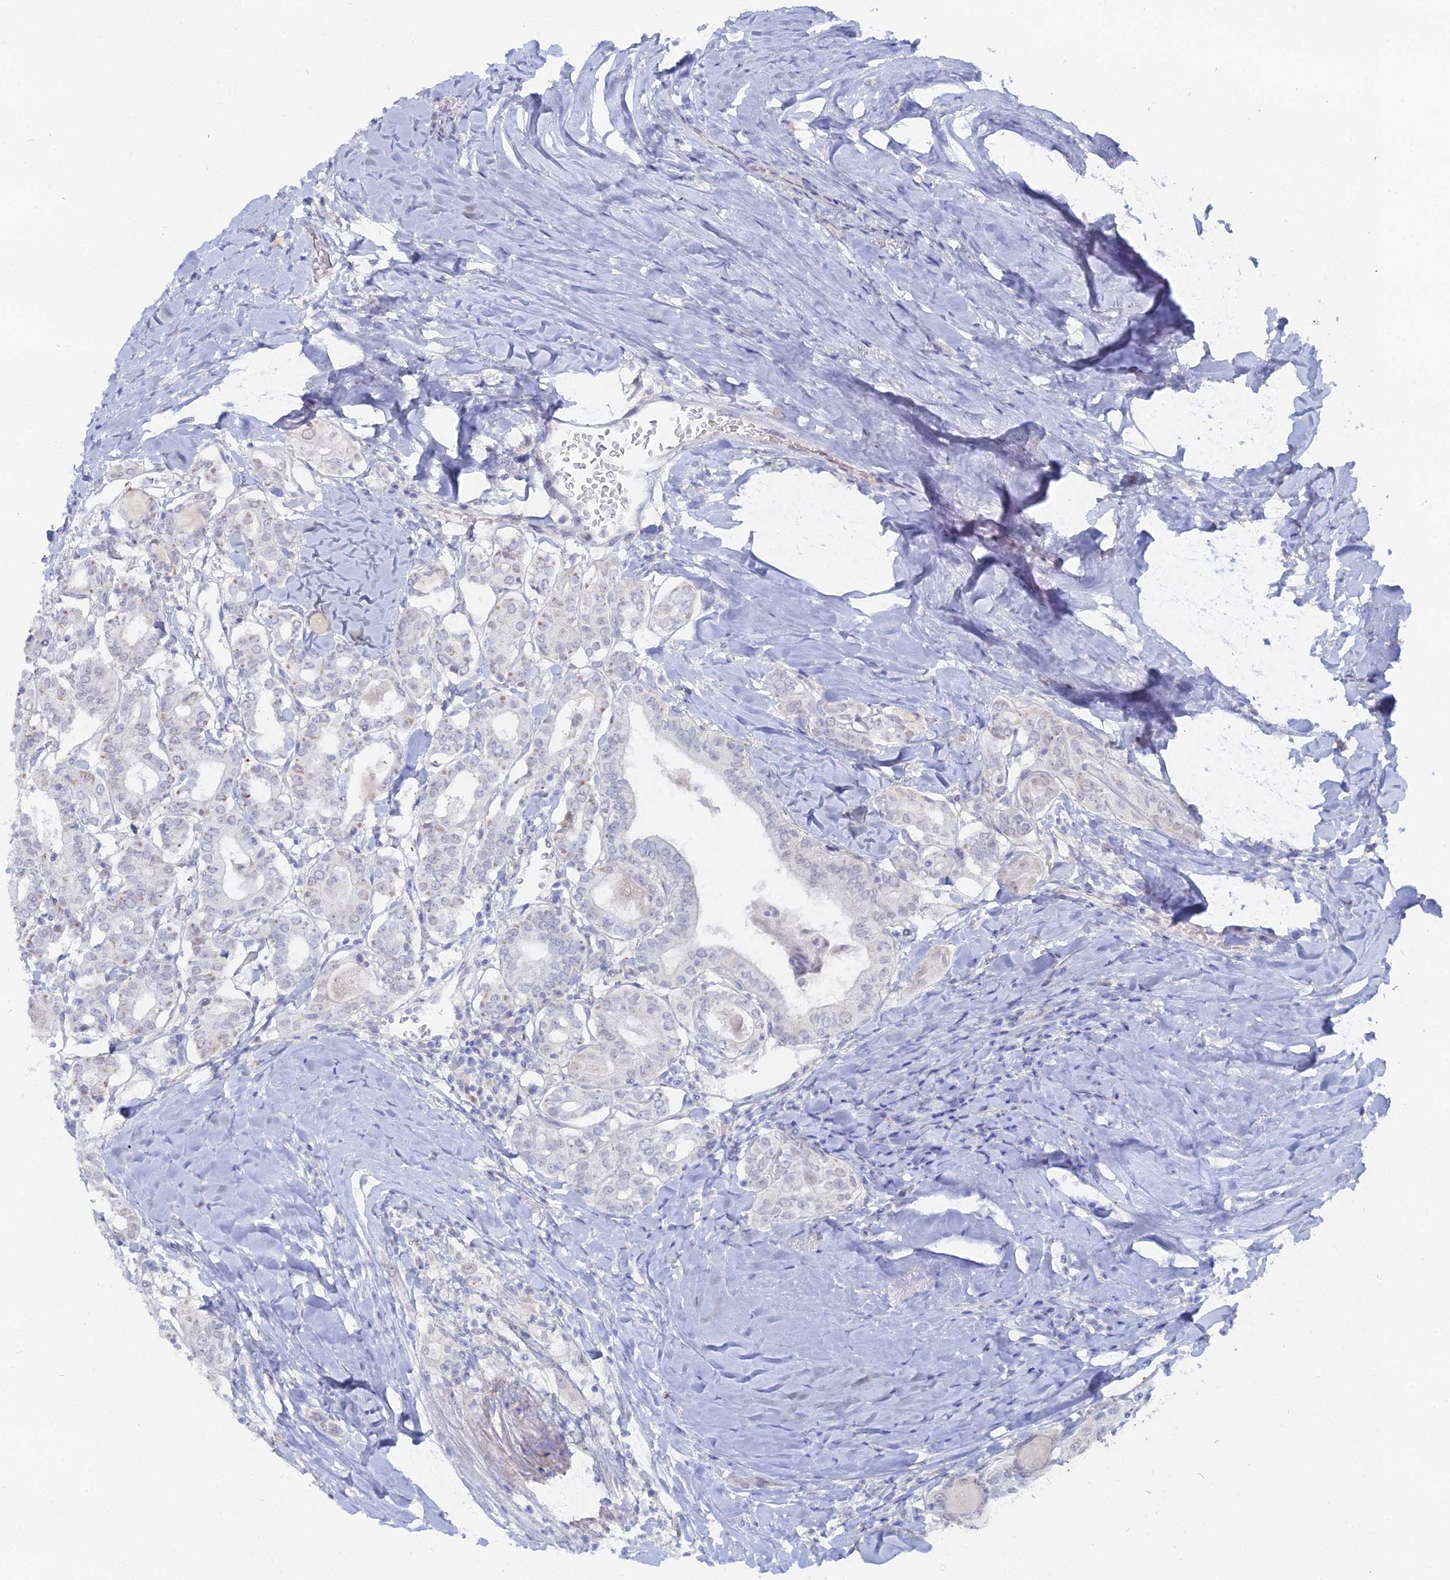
{"staining": {"intensity": "negative", "quantity": "none", "location": "none"}, "tissue": "thyroid cancer", "cell_type": "Tumor cells", "image_type": "cancer", "snomed": [{"axis": "morphology", "description": "Papillary adenocarcinoma, NOS"}, {"axis": "topography", "description": "Thyroid gland"}], "caption": "A photomicrograph of thyroid cancer (papillary adenocarcinoma) stained for a protein demonstrates no brown staining in tumor cells. (Stains: DAB (3,3'-diaminobenzidine) IHC with hematoxylin counter stain, Microscopy: brightfield microscopy at high magnification).", "gene": "THAP4", "patient": {"sex": "female", "age": 72}}